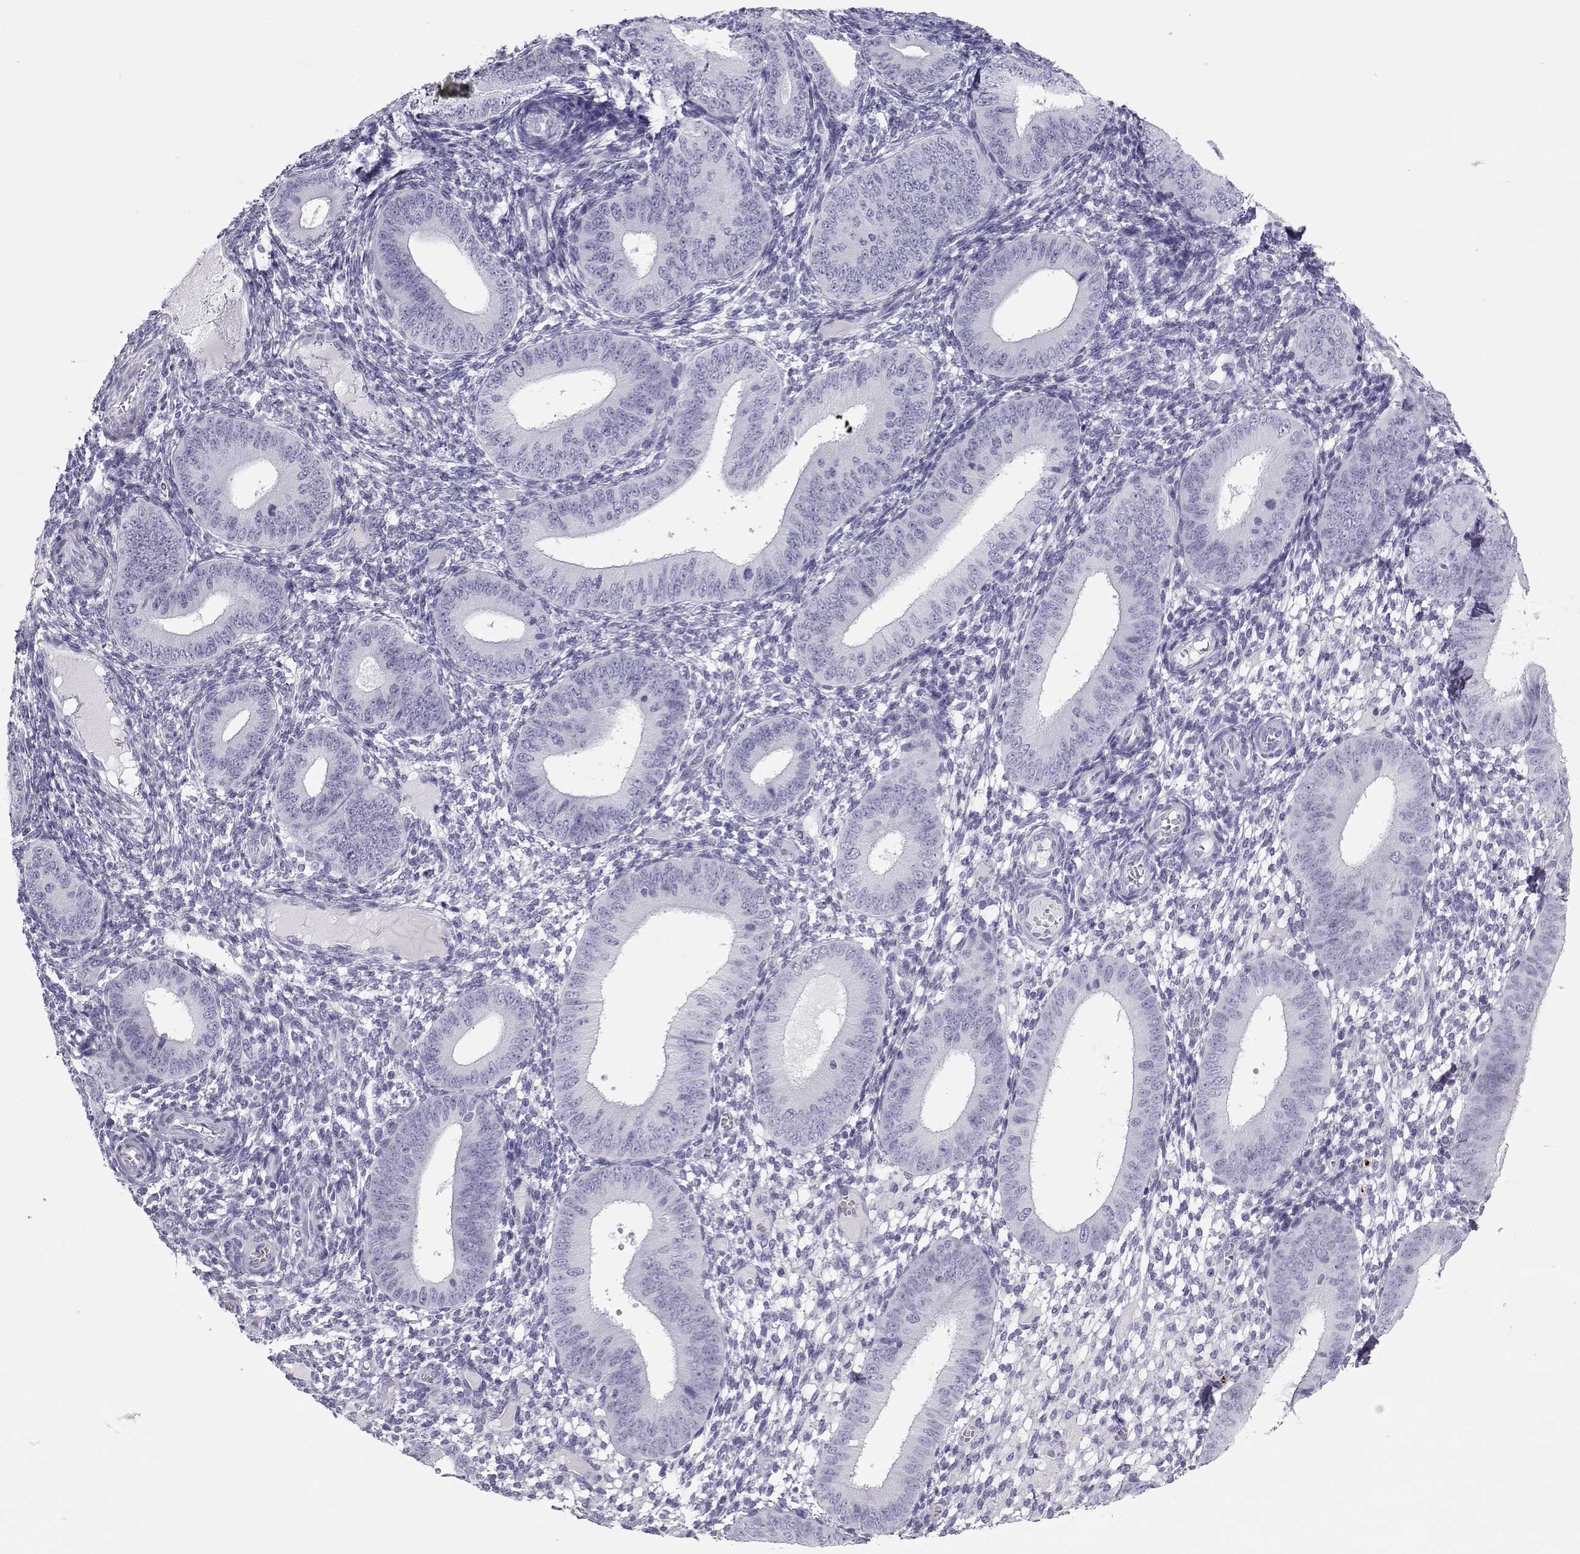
{"staining": {"intensity": "negative", "quantity": "none", "location": "none"}, "tissue": "endometrium", "cell_type": "Cells in endometrial stroma", "image_type": "normal", "snomed": [{"axis": "morphology", "description": "Normal tissue, NOS"}, {"axis": "topography", "description": "Endometrium"}], "caption": "Cells in endometrial stroma show no significant protein staining in normal endometrium. (DAB (3,3'-diaminobenzidine) immunohistochemistry, high magnification).", "gene": "SST", "patient": {"sex": "female", "age": 39}}